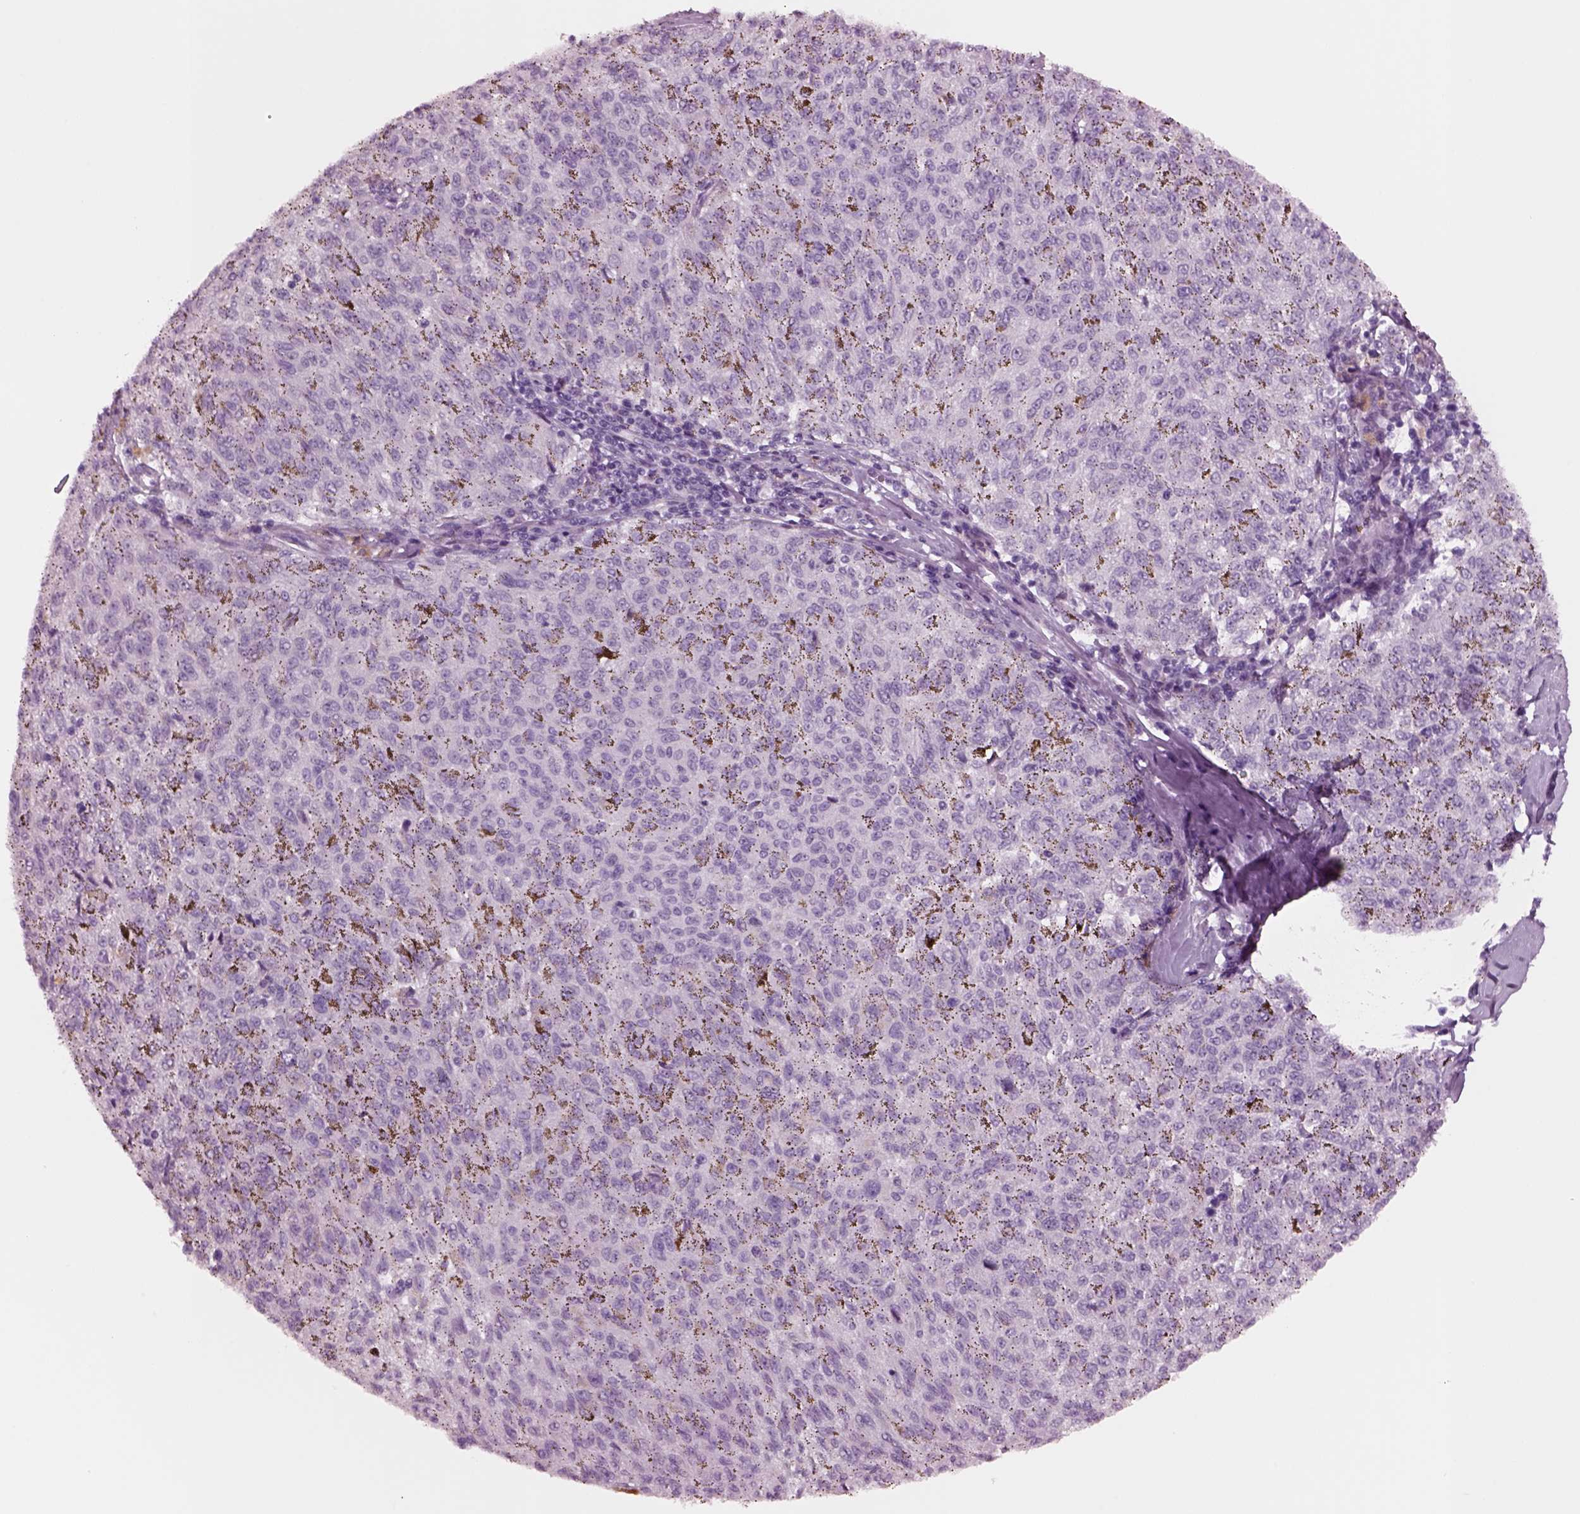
{"staining": {"intensity": "negative", "quantity": "none", "location": "none"}, "tissue": "melanoma", "cell_type": "Tumor cells", "image_type": "cancer", "snomed": [{"axis": "morphology", "description": "Malignant melanoma, NOS"}, {"axis": "topography", "description": "Skin"}], "caption": "An immunohistochemistry photomicrograph of melanoma is shown. There is no staining in tumor cells of melanoma.", "gene": "NMRK2", "patient": {"sex": "female", "age": 72}}